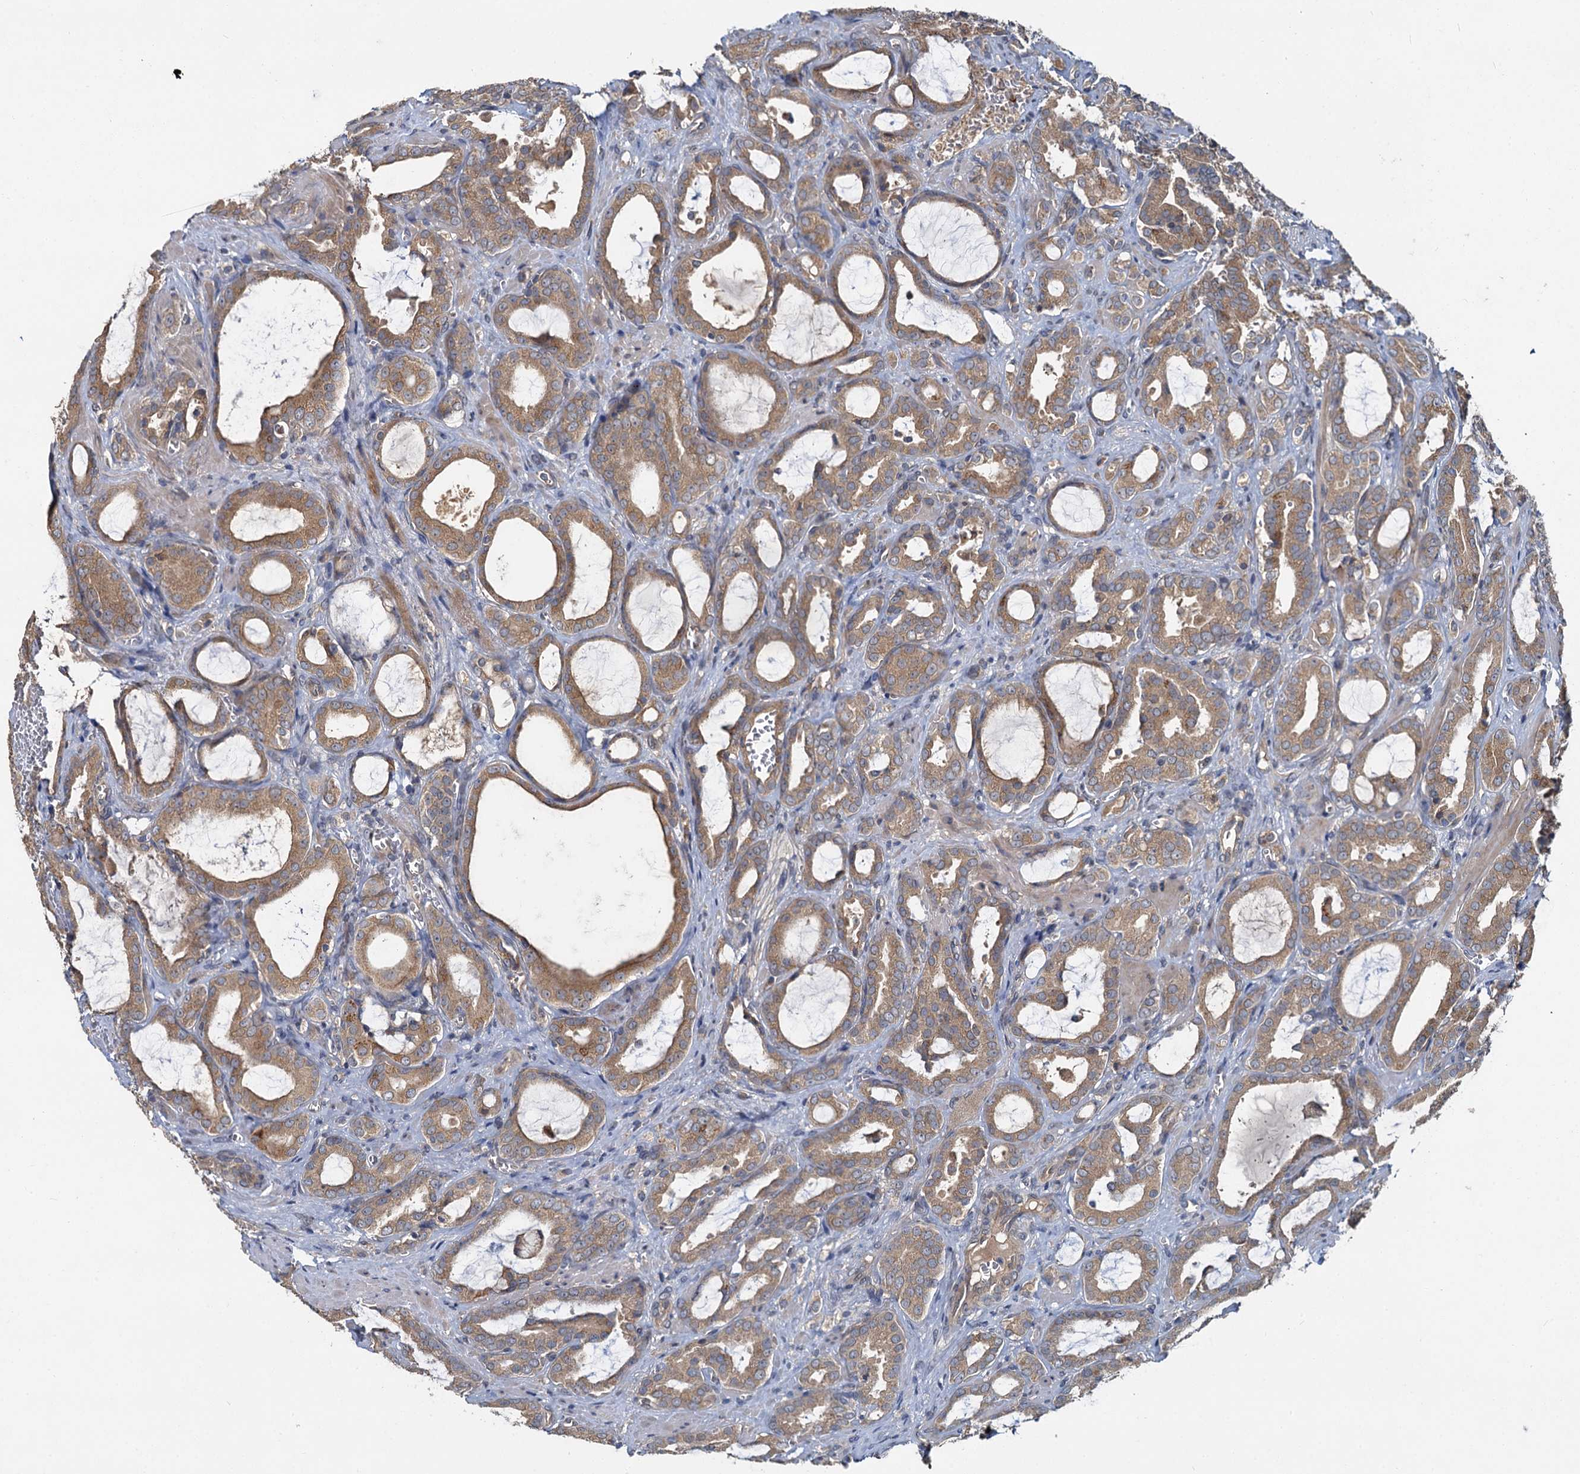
{"staining": {"intensity": "moderate", "quantity": ">75%", "location": "cytoplasmic/membranous"}, "tissue": "prostate cancer", "cell_type": "Tumor cells", "image_type": "cancer", "snomed": [{"axis": "morphology", "description": "Adenocarcinoma, High grade"}, {"axis": "topography", "description": "Prostate"}], "caption": "Prostate cancer (high-grade adenocarcinoma) stained with IHC shows moderate cytoplasmic/membranous positivity in about >75% of tumor cells.", "gene": "ZNF324", "patient": {"sex": "male", "age": 72}}